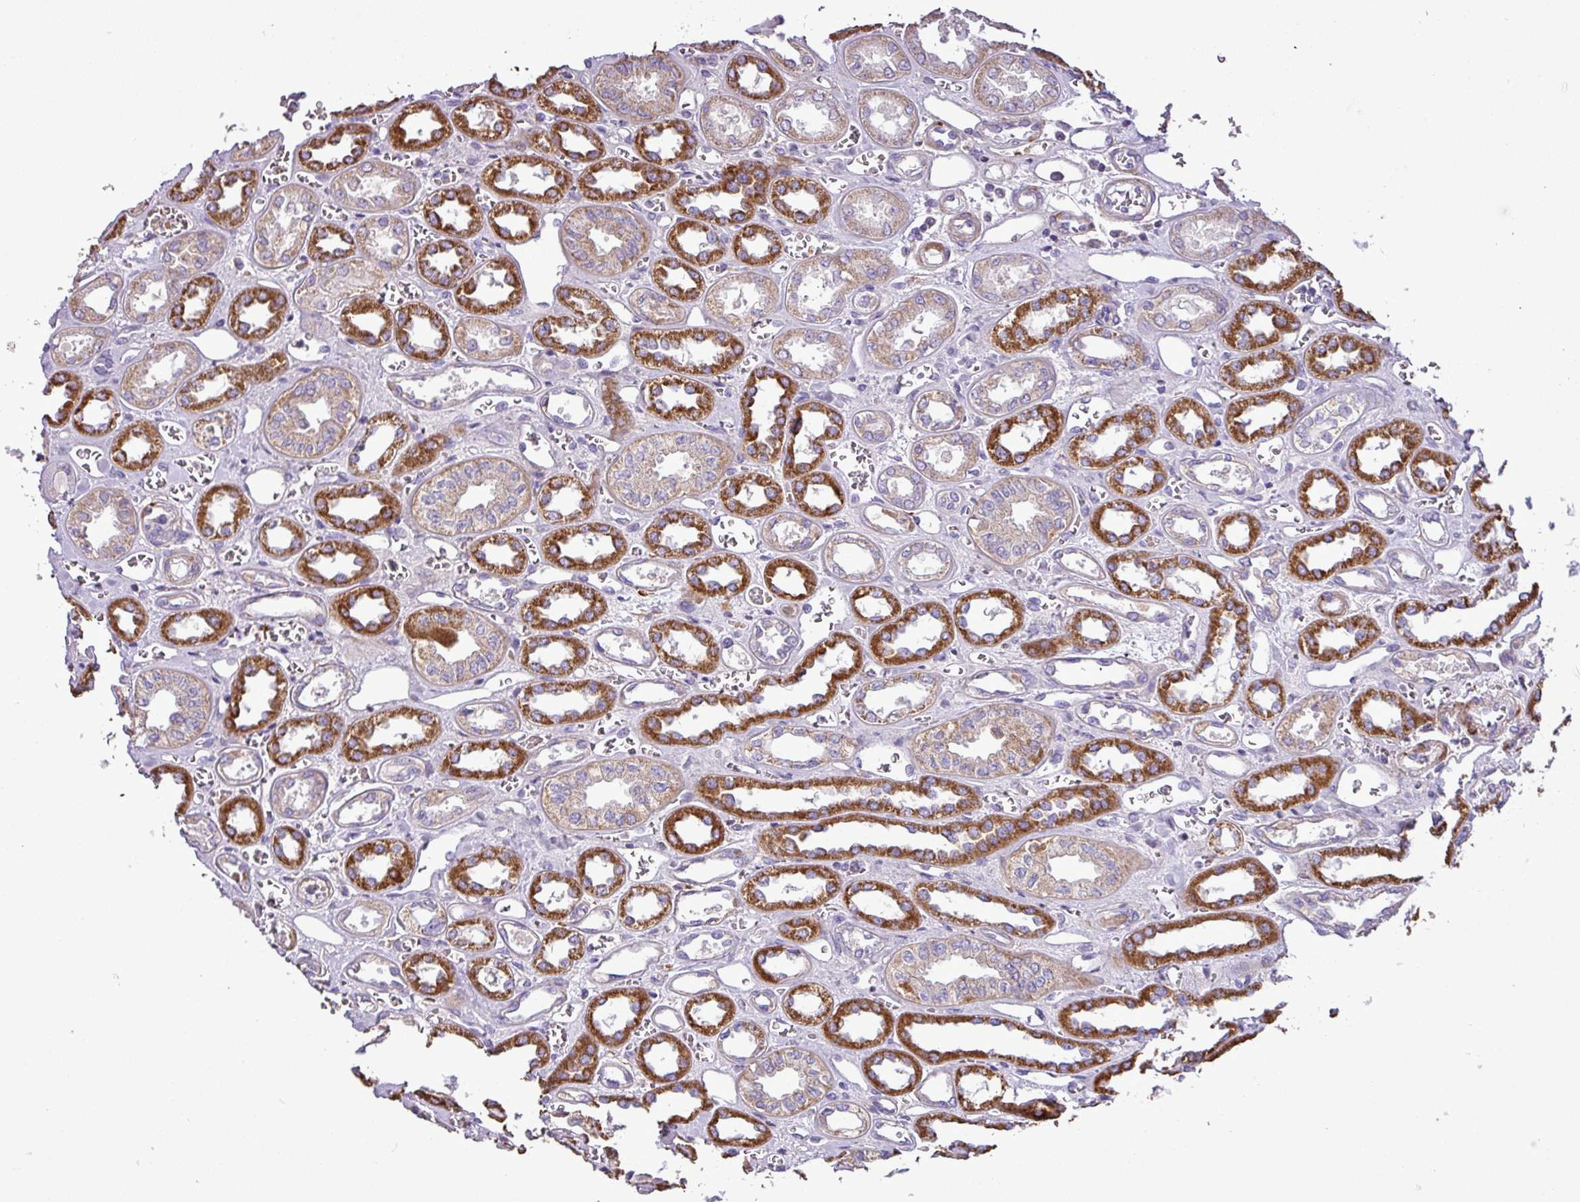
{"staining": {"intensity": "negative", "quantity": "none", "location": "none"}, "tissue": "kidney", "cell_type": "Cells in glomeruli", "image_type": "normal", "snomed": [{"axis": "morphology", "description": "Normal tissue, NOS"}, {"axis": "morphology", "description": "Adenocarcinoma, NOS"}, {"axis": "topography", "description": "Kidney"}], "caption": "A high-resolution image shows IHC staining of benign kidney, which displays no significant positivity in cells in glomeruli.", "gene": "FAM183A", "patient": {"sex": "female", "age": 68}}